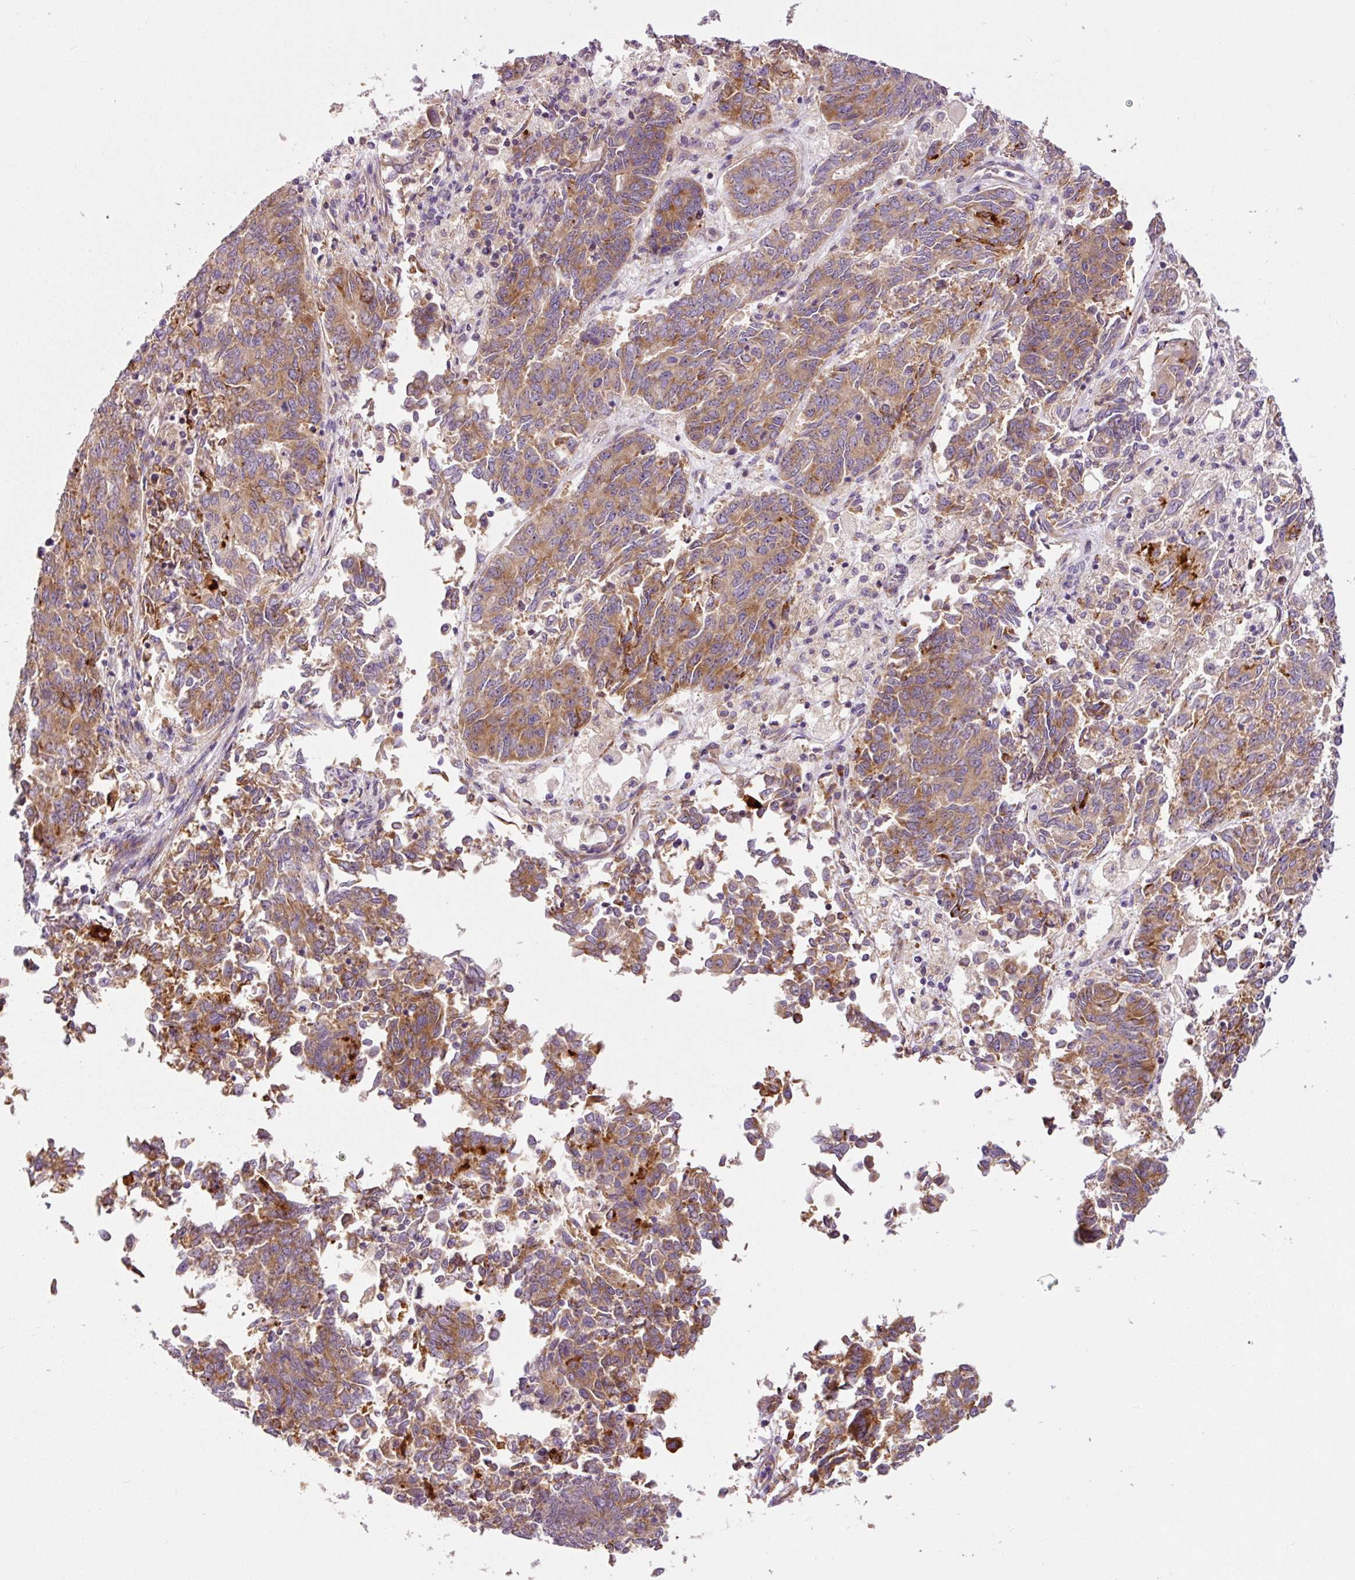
{"staining": {"intensity": "moderate", "quantity": ">75%", "location": "cytoplasmic/membranous"}, "tissue": "endometrial cancer", "cell_type": "Tumor cells", "image_type": "cancer", "snomed": [{"axis": "morphology", "description": "Adenocarcinoma, NOS"}, {"axis": "topography", "description": "Endometrium"}], "caption": "IHC of endometrial adenocarcinoma displays medium levels of moderate cytoplasmic/membranous expression in about >75% of tumor cells.", "gene": "RPL10A", "patient": {"sex": "female", "age": 80}}